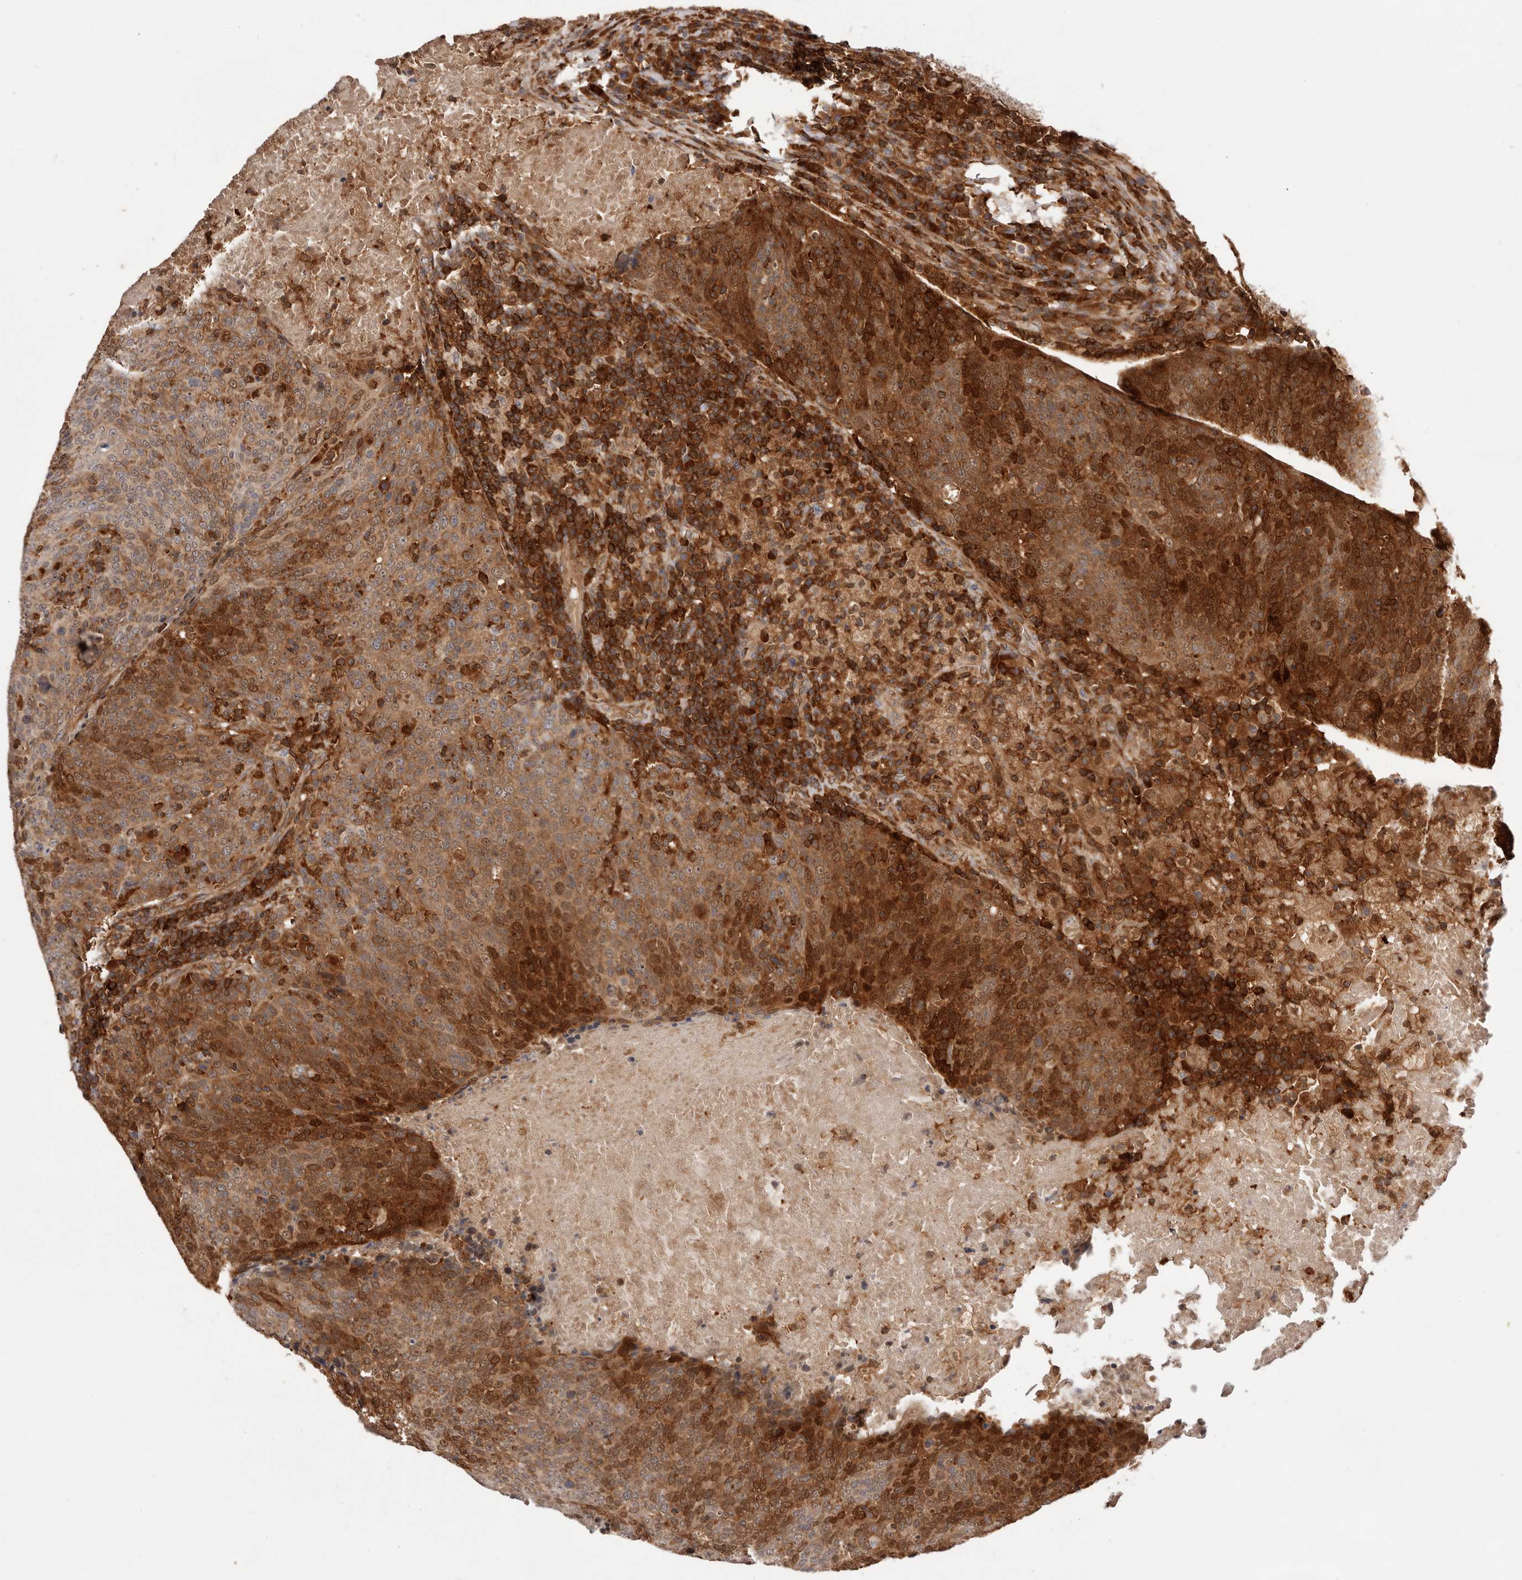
{"staining": {"intensity": "strong", "quantity": ">75%", "location": "cytoplasmic/membranous"}, "tissue": "head and neck cancer", "cell_type": "Tumor cells", "image_type": "cancer", "snomed": [{"axis": "morphology", "description": "Squamous cell carcinoma, NOS"}, {"axis": "morphology", "description": "Squamous cell carcinoma, metastatic, NOS"}, {"axis": "topography", "description": "Lymph node"}, {"axis": "topography", "description": "Head-Neck"}], "caption": "High-power microscopy captured an immunohistochemistry (IHC) histopathology image of head and neck cancer, revealing strong cytoplasmic/membranous positivity in about >75% of tumor cells.", "gene": "RNF213", "patient": {"sex": "male", "age": 62}}